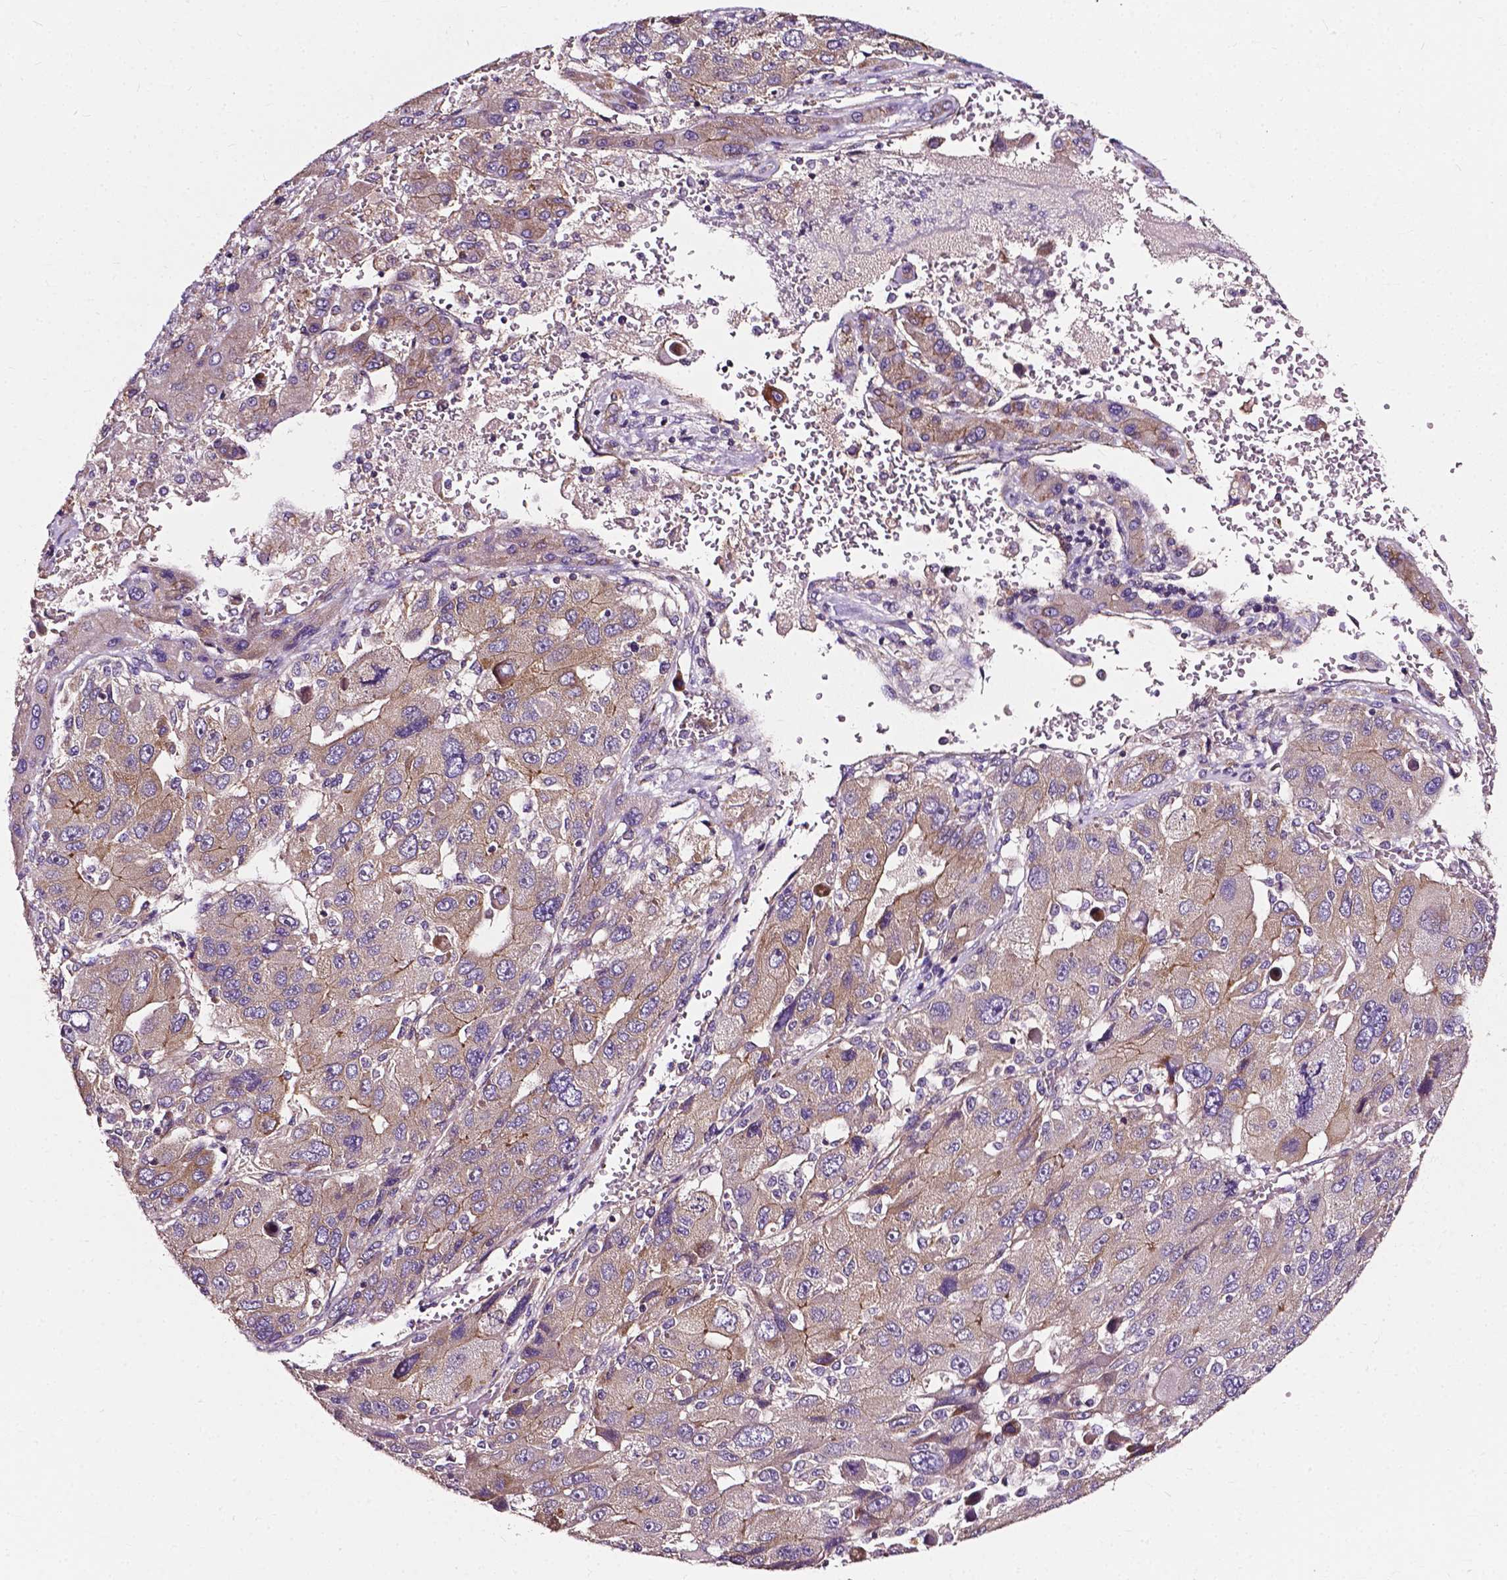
{"staining": {"intensity": "weak", "quantity": "<25%", "location": "cytoplasmic/membranous"}, "tissue": "liver cancer", "cell_type": "Tumor cells", "image_type": "cancer", "snomed": [{"axis": "morphology", "description": "Carcinoma, Hepatocellular, NOS"}, {"axis": "topography", "description": "Liver"}], "caption": "Immunohistochemistry histopathology image of liver cancer stained for a protein (brown), which reveals no expression in tumor cells. (Stains: DAB immunohistochemistry with hematoxylin counter stain, Microscopy: brightfield microscopy at high magnification).", "gene": "ATG16L1", "patient": {"sex": "female", "age": 41}}